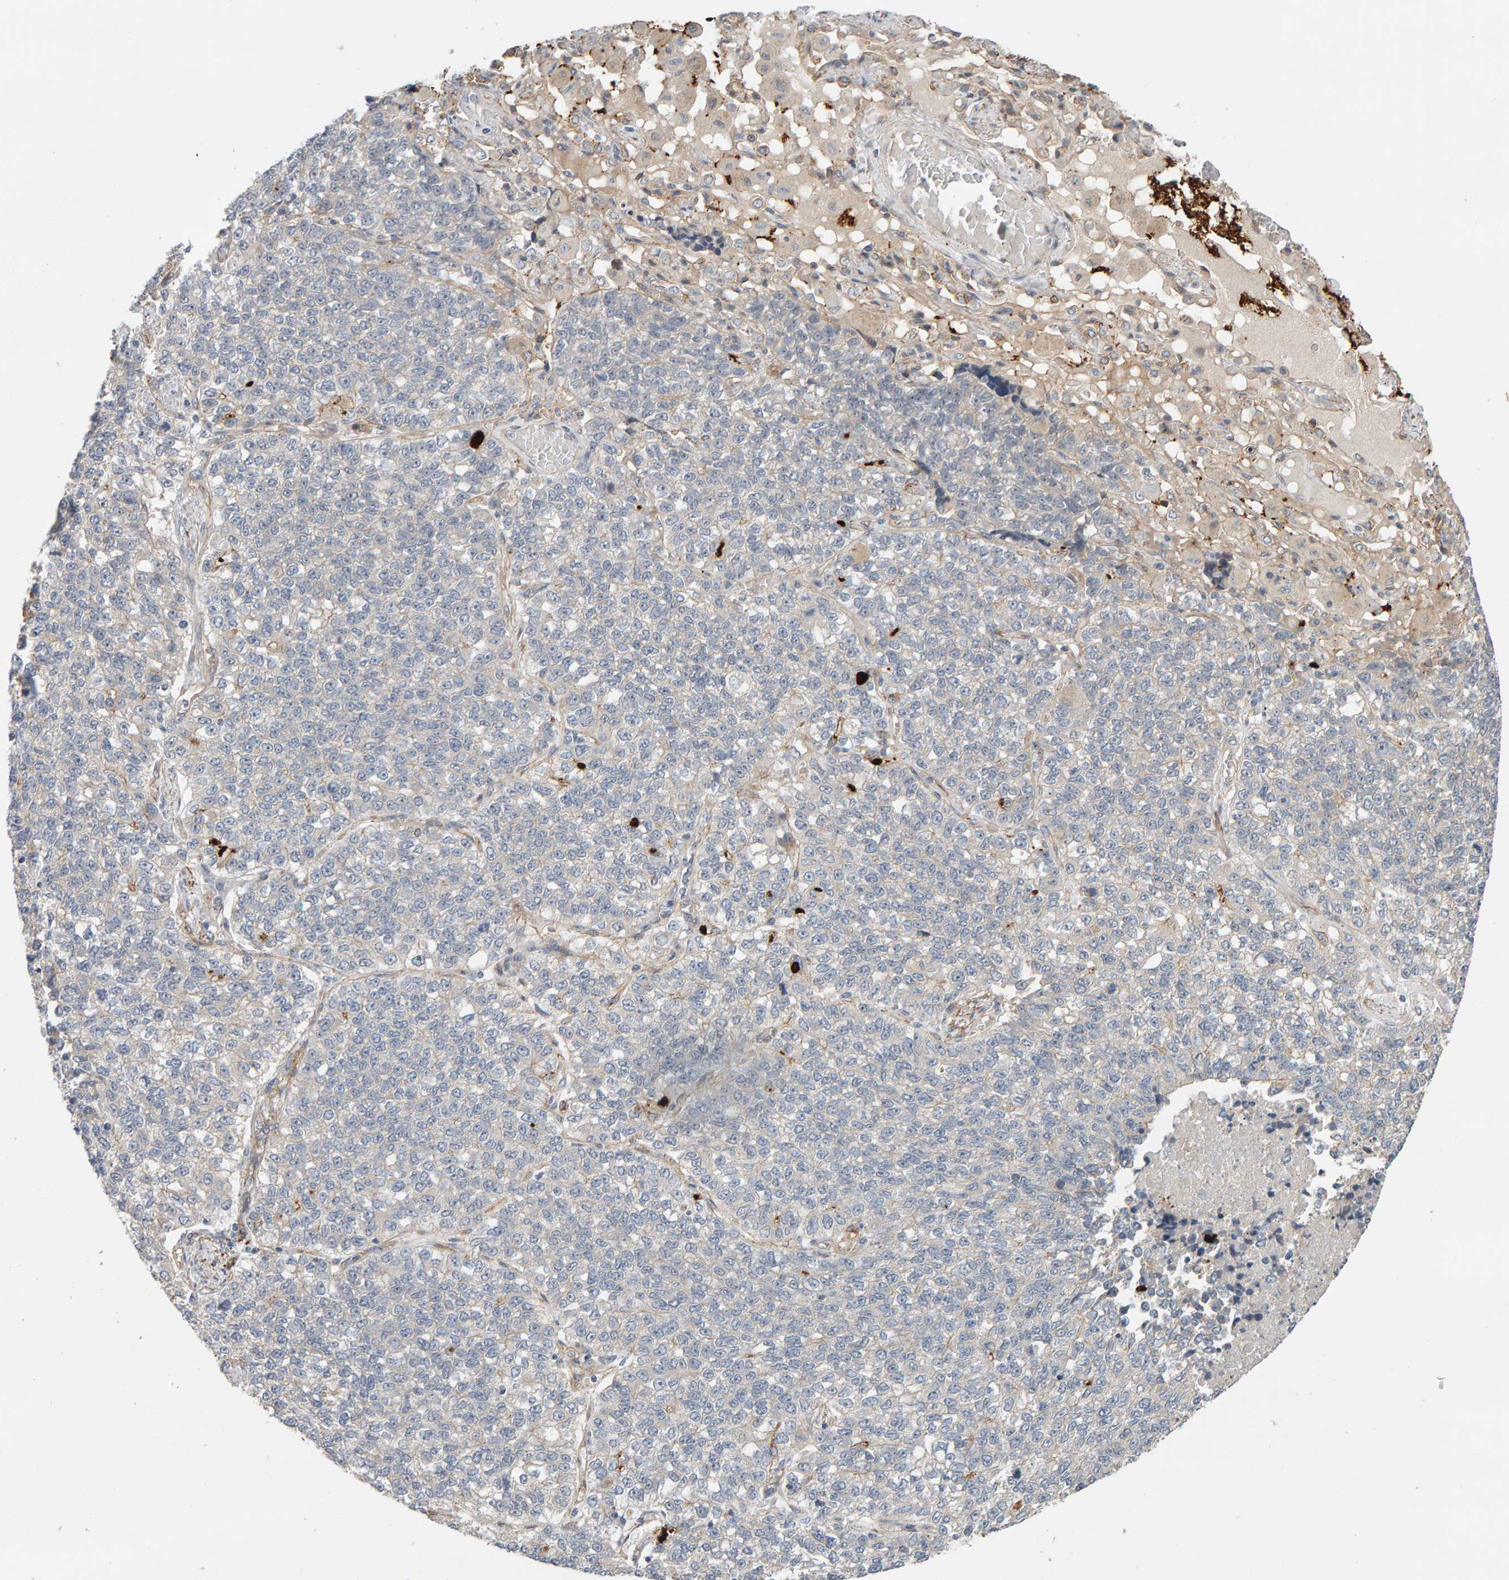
{"staining": {"intensity": "negative", "quantity": "none", "location": "none"}, "tissue": "lung cancer", "cell_type": "Tumor cells", "image_type": "cancer", "snomed": [{"axis": "morphology", "description": "Adenocarcinoma, NOS"}, {"axis": "topography", "description": "Lung"}], "caption": "High magnification brightfield microscopy of adenocarcinoma (lung) stained with DAB (3,3'-diaminobenzidine) (brown) and counterstained with hematoxylin (blue): tumor cells show no significant positivity.", "gene": "PPP1R16A", "patient": {"sex": "male", "age": 49}}